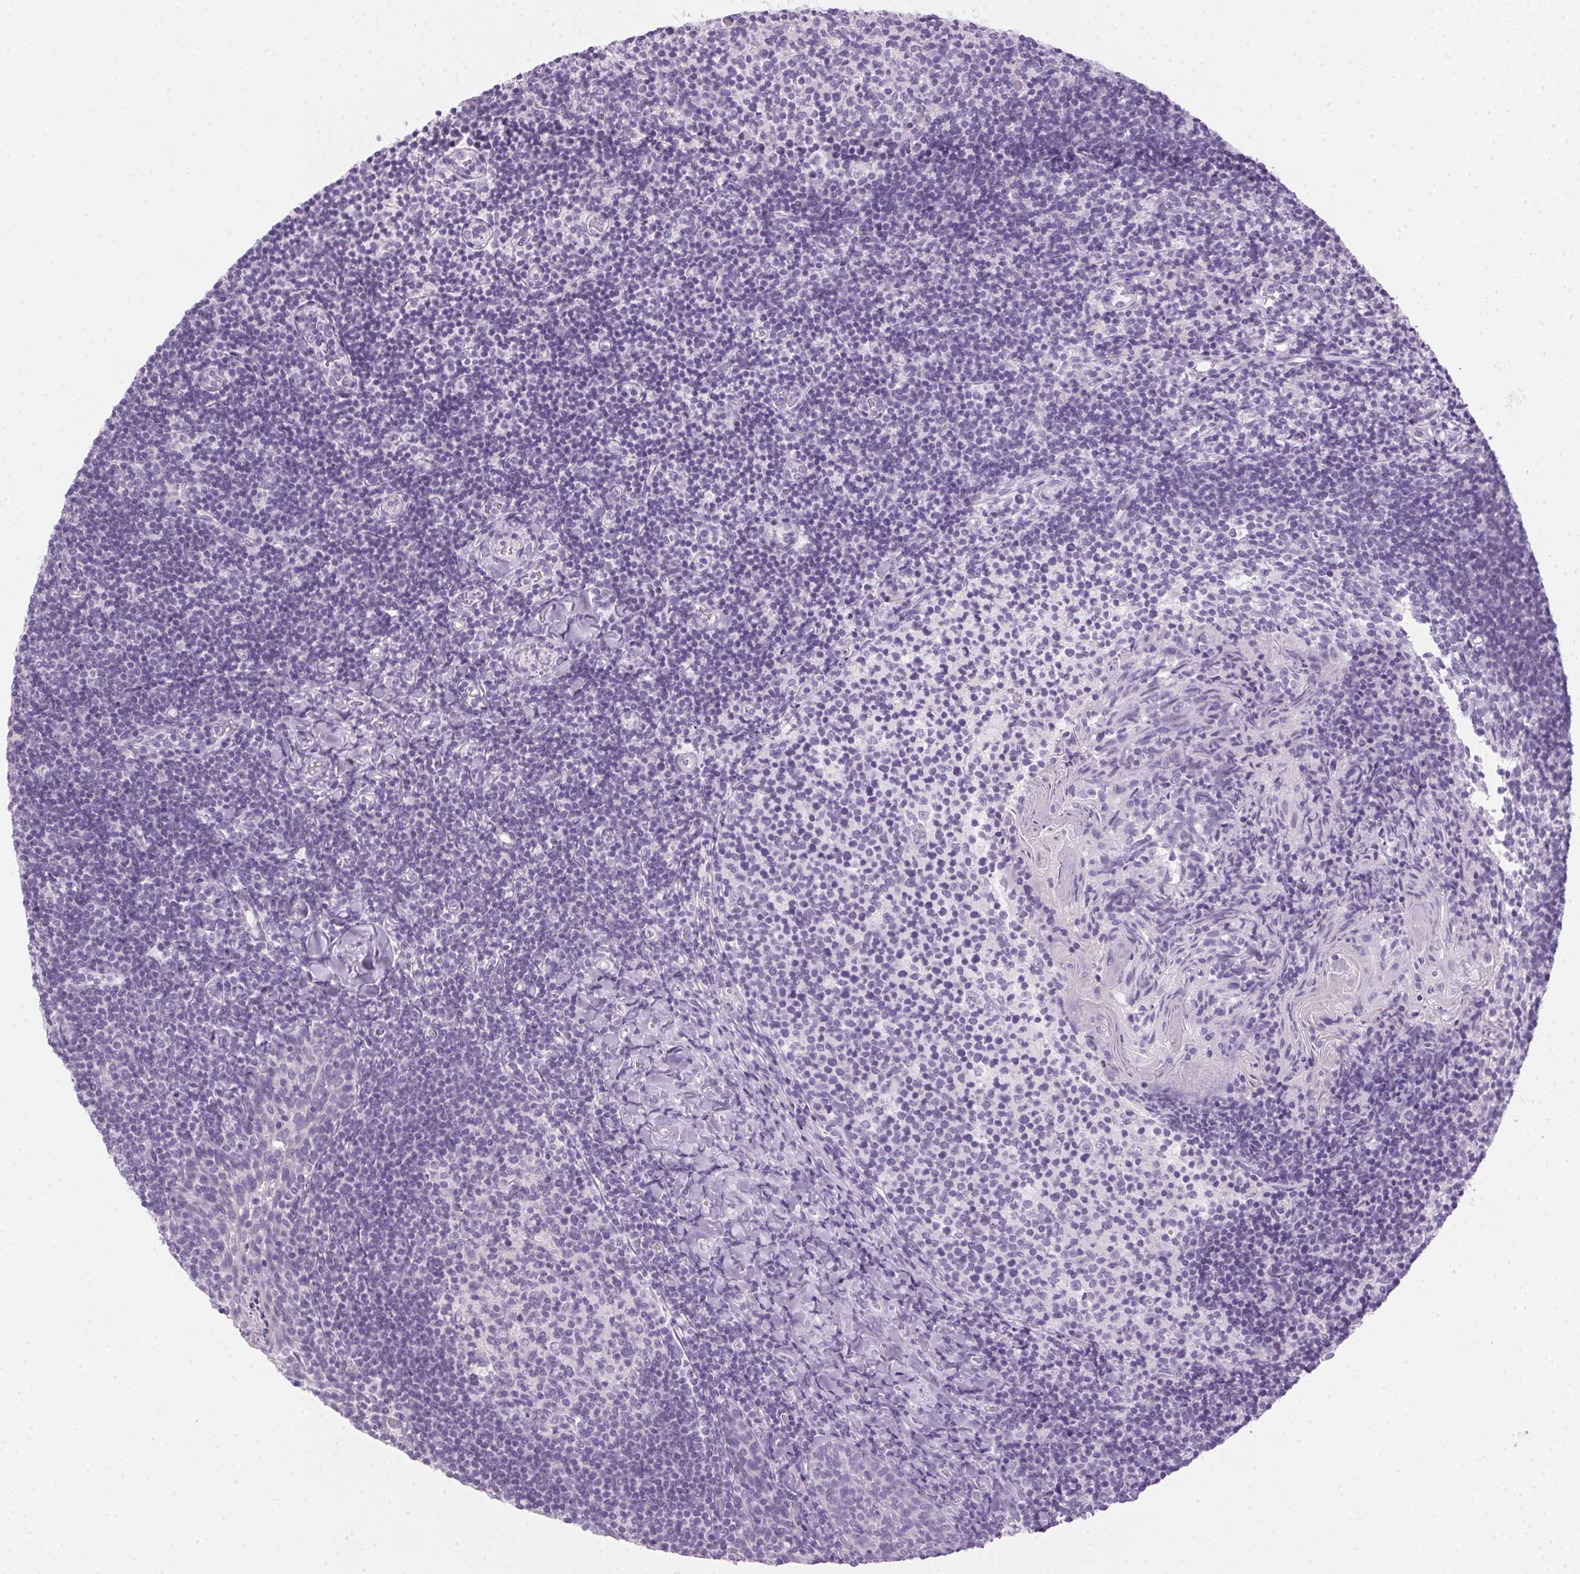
{"staining": {"intensity": "negative", "quantity": "none", "location": "none"}, "tissue": "tonsil", "cell_type": "Germinal center cells", "image_type": "normal", "snomed": [{"axis": "morphology", "description": "Normal tissue, NOS"}, {"axis": "topography", "description": "Tonsil"}], "caption": "Immunohistochemistry (IHC) image of benign human tonsil stained for a protein (brown), which shows no staining in germinal center cells. (Stains: DAB (3,3'-diaminobenzidine) immunohistochemistry (IHC) with hematoxylin counter stain, Microscopy: brightfield microscopy at high magnification).", "gene": "POPDC2", "patient": {"sex": "female", "age": 10}}